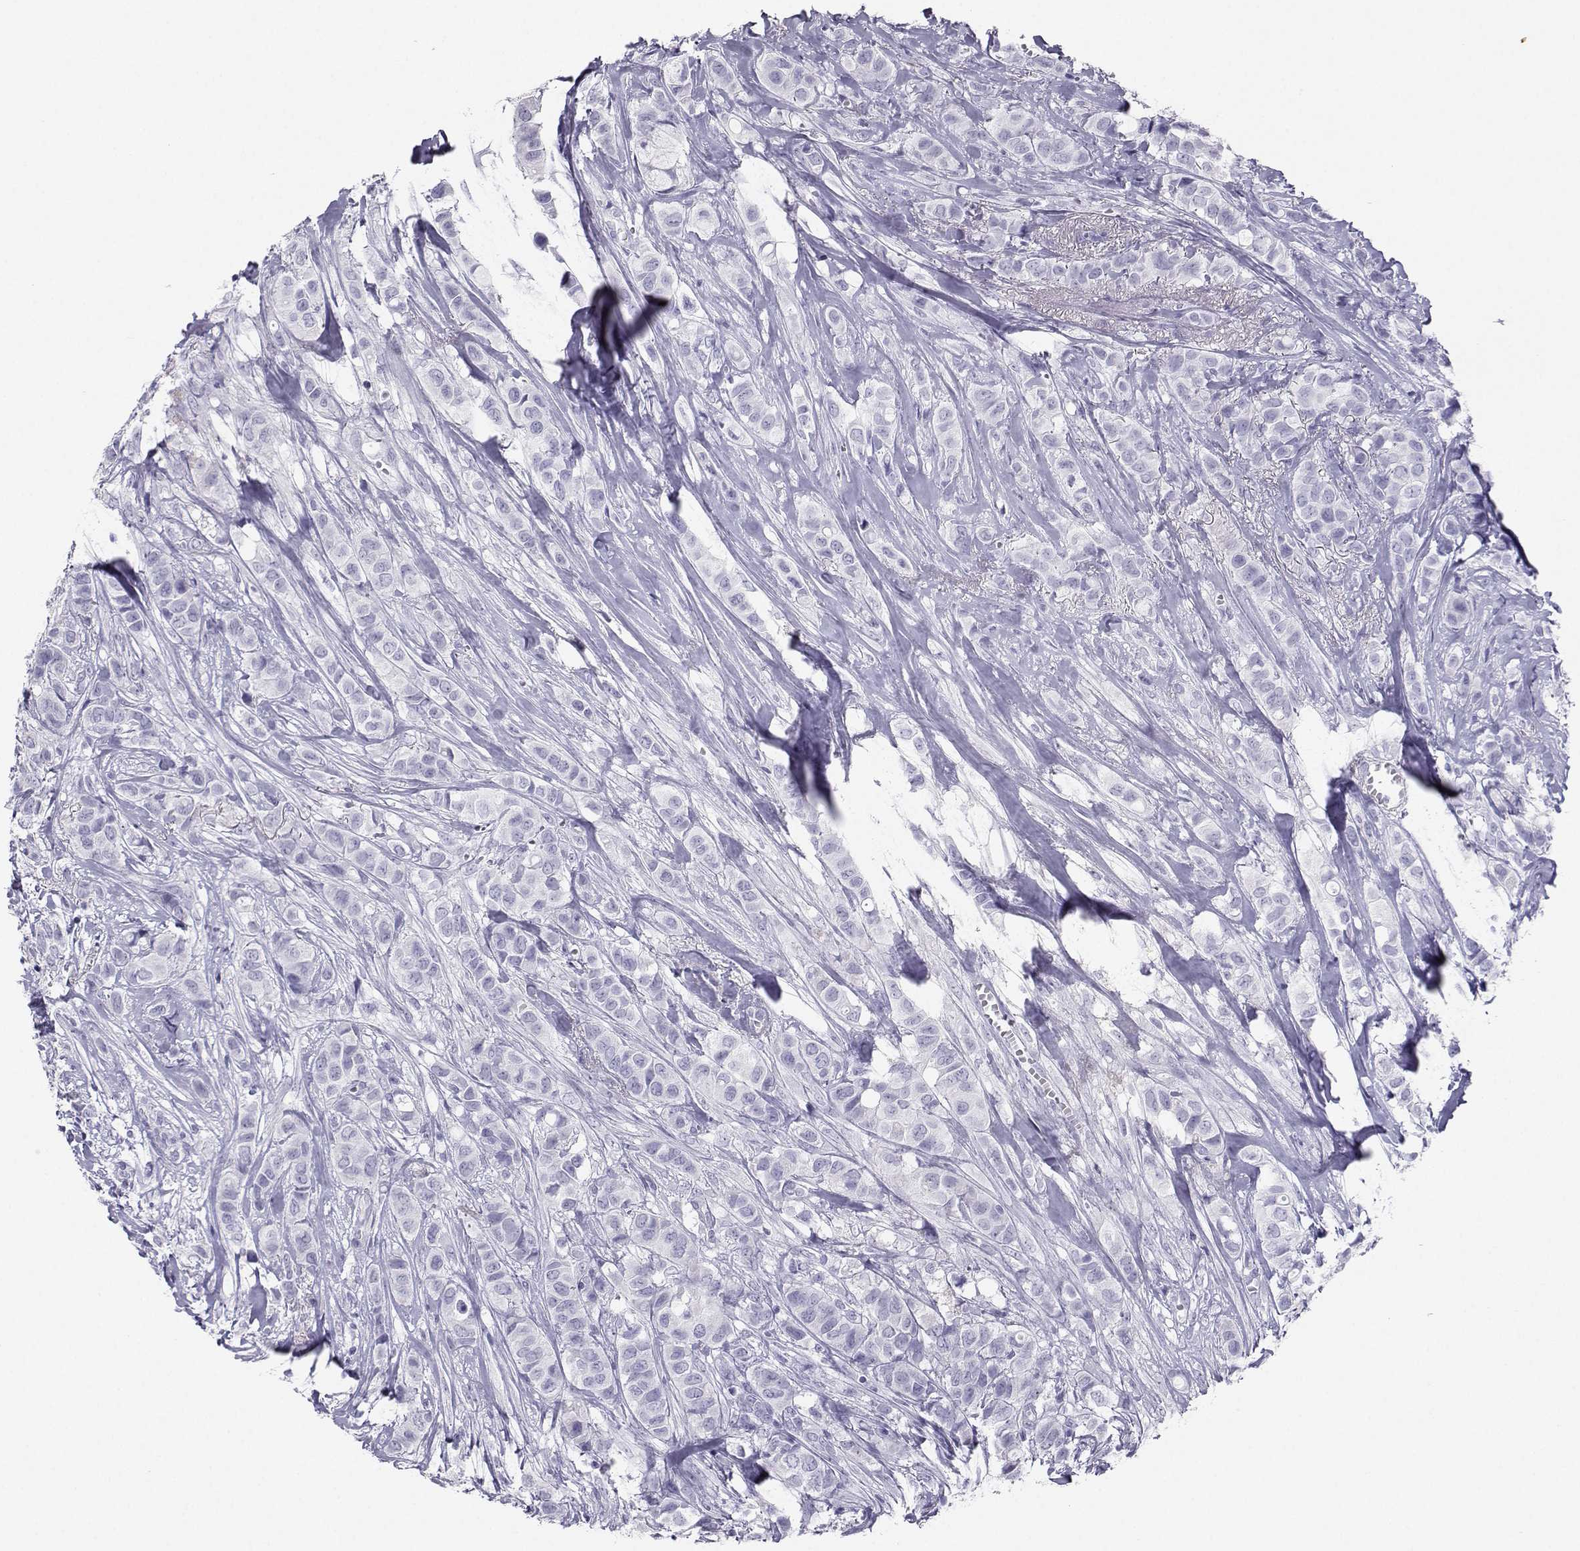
{"staining": {"intensity": "negative", "quantity": "none", "location": "none"}, "tissue": "breast cancer", "cell_type": "Tumor cells", "image_type": "cancer", "snomed": [{"axis": "morphology", "description": "Duct carcinoma"}, {"axis": "topography", "description": "Breast"}], "caption": "A high-resolution micrograph shows immunohistochemistry staining of breast invasive ductal carcinoma, which demonstrates no significant staining in tumor cells.", "gene": "SST", "patient": {"sex": "female", "age": 85}}